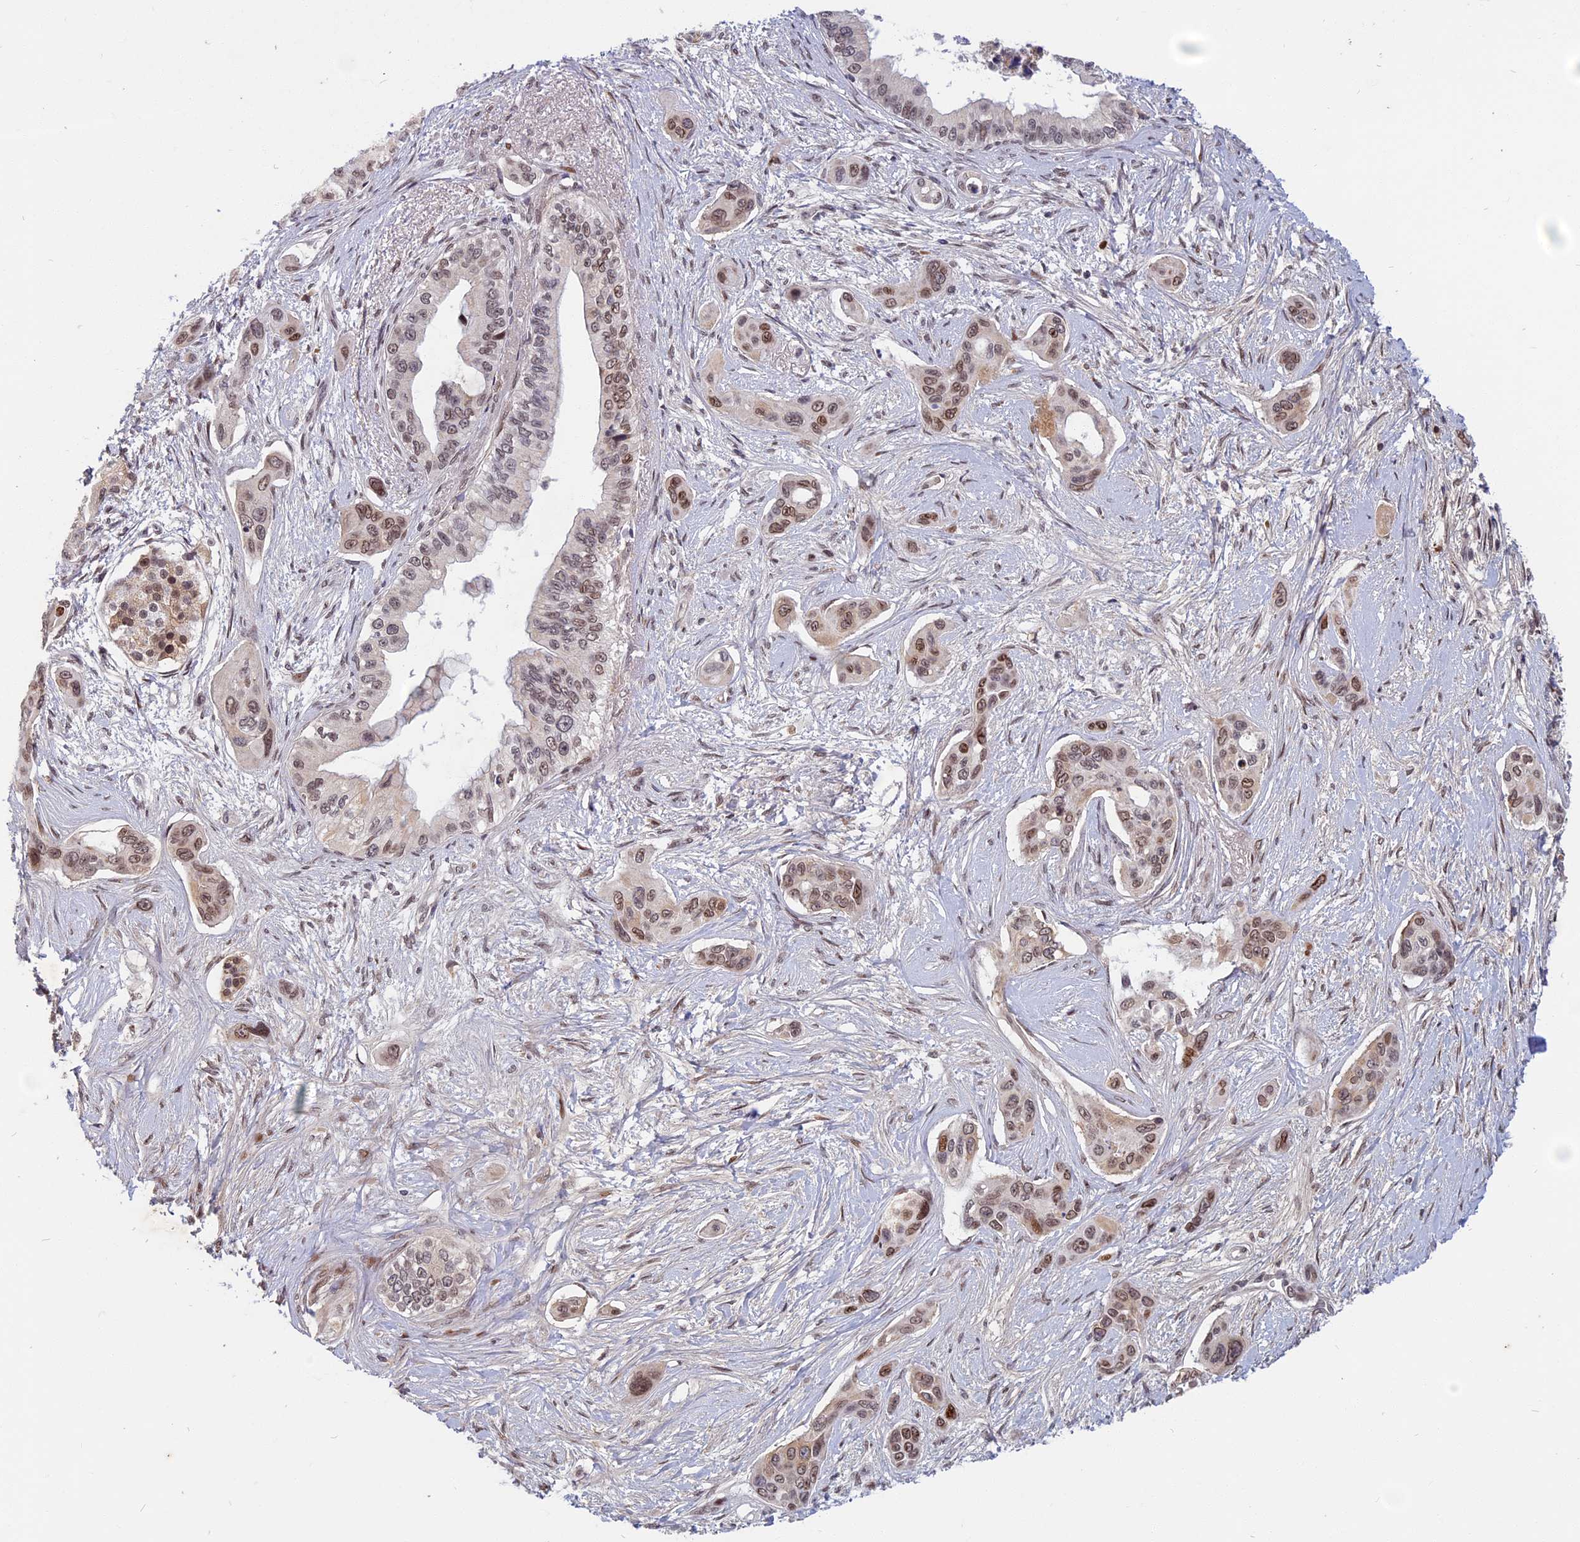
{"staining": {"intensity": "moderate", "quantity": "25%-75%", "location": "nuclear"}, "tissue": "pancreatic cancer", "cell_type": "Tumor cells", "image_type": "cancer", "snomed": [{"axis": "morphology", "description": "Adenocarcinoma, NOS"}, {"axis": "topography", "description": "Pancreas"}], "caption": "Pancreatic cancer (adenocarcinoma) stained for a protein (brown) exhibits moderate nuclear positive expression in approximately 25%-75% of tumor cells.", "gene": "CDC7", "patient": {"sex": "male", "age": 72}}